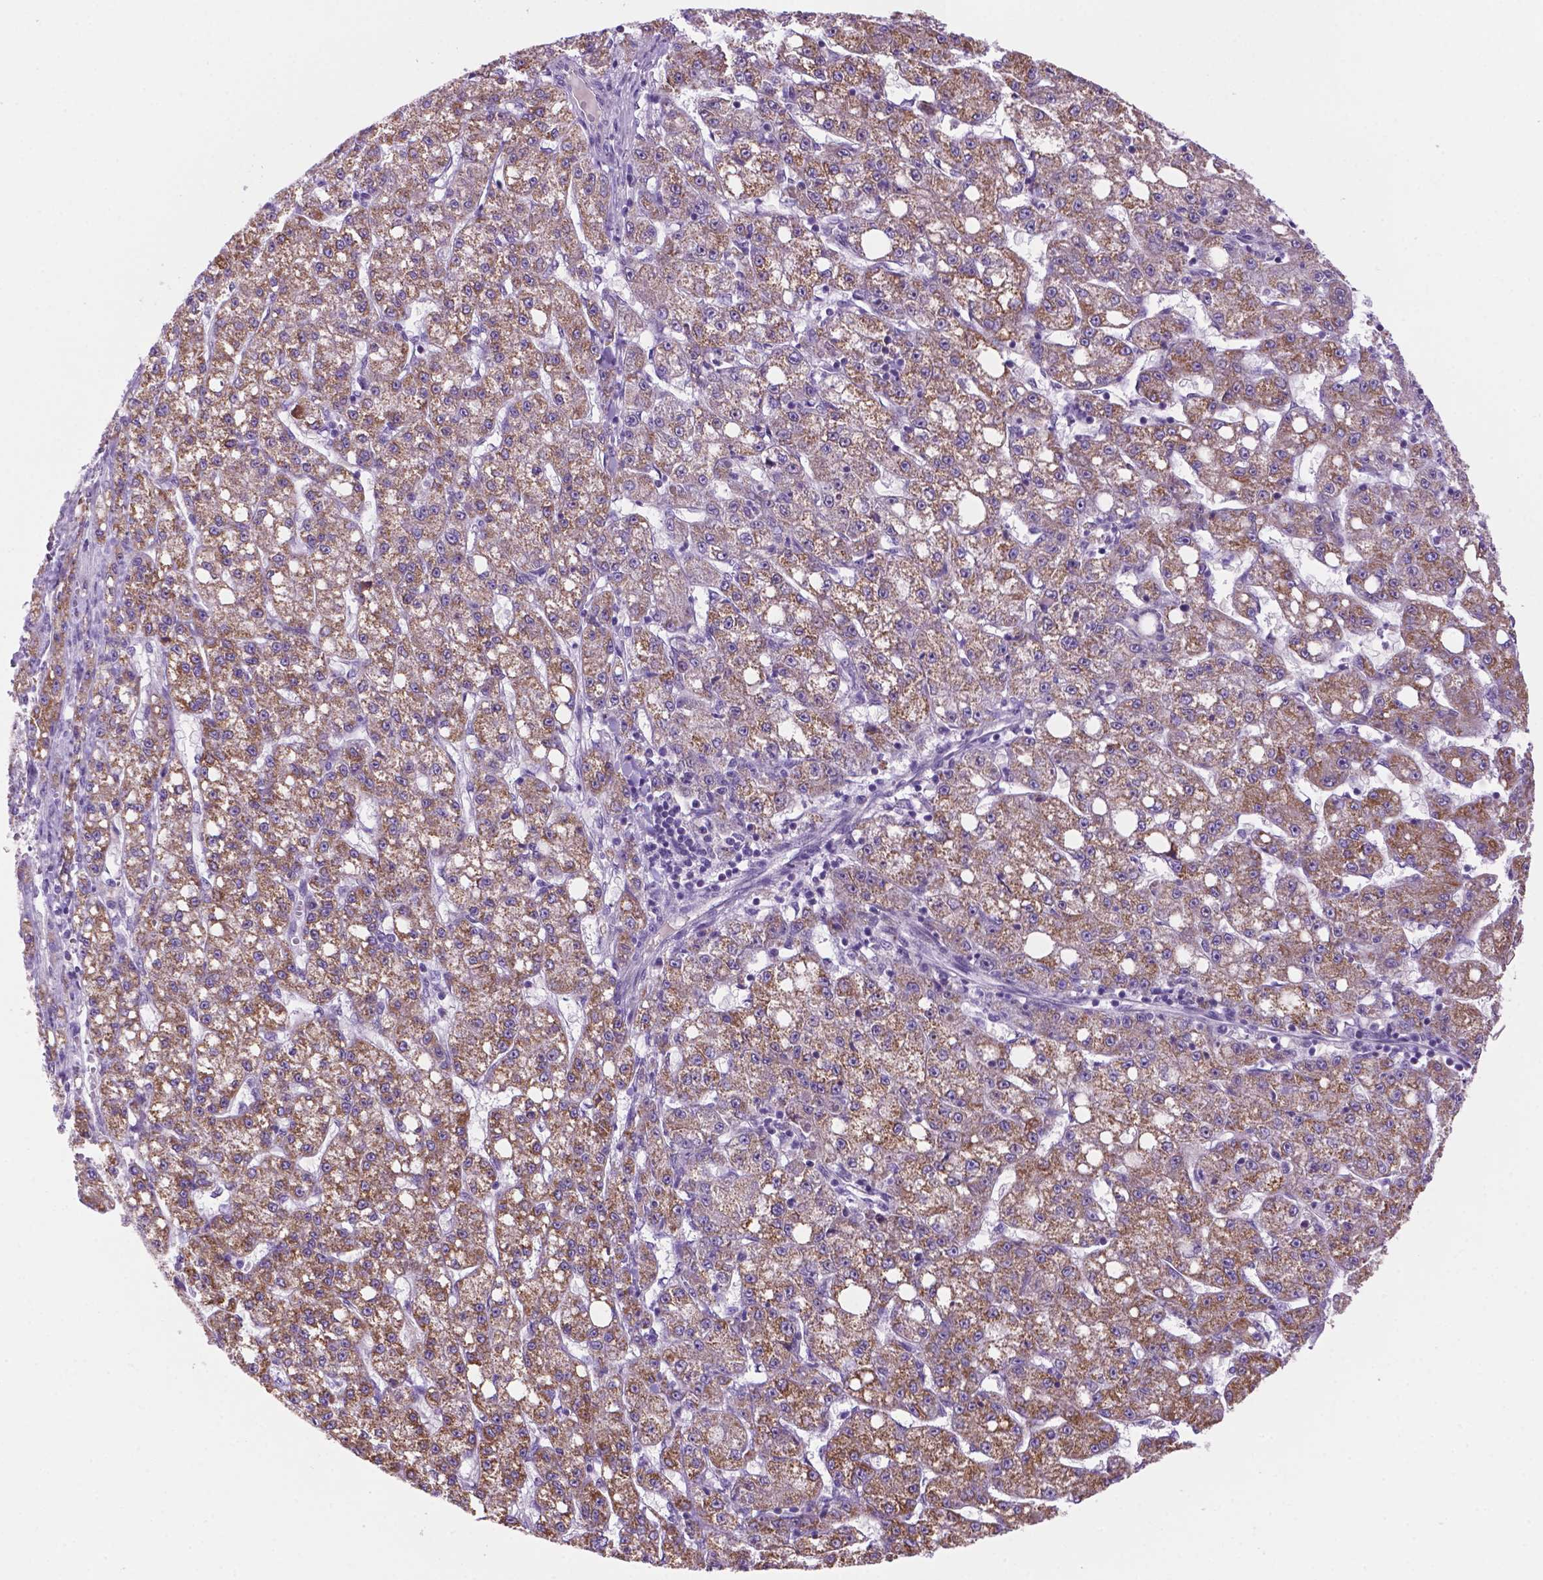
{"staining": {"intensity": "moderate", "quantity": ">75%", "location": "cytoplasmic/membranous"}, "tissue": "liver cancer", "cell_type": "Tumor cells", "image_type": "cancer", "snomed": [{"axis": "morphology", "description": "Carcinoma, Hepatocellular, NOS"}, {"axis": "topography", "description": "Liver"}], "caption": "This is a histology image of immunohistochemistry staining of liver cancer, which shows moderate staining in the cytoplasmic/membranous of tumor cells.", "gene": "C18orf21", "patient": {"sex": "female", "age": 65}}